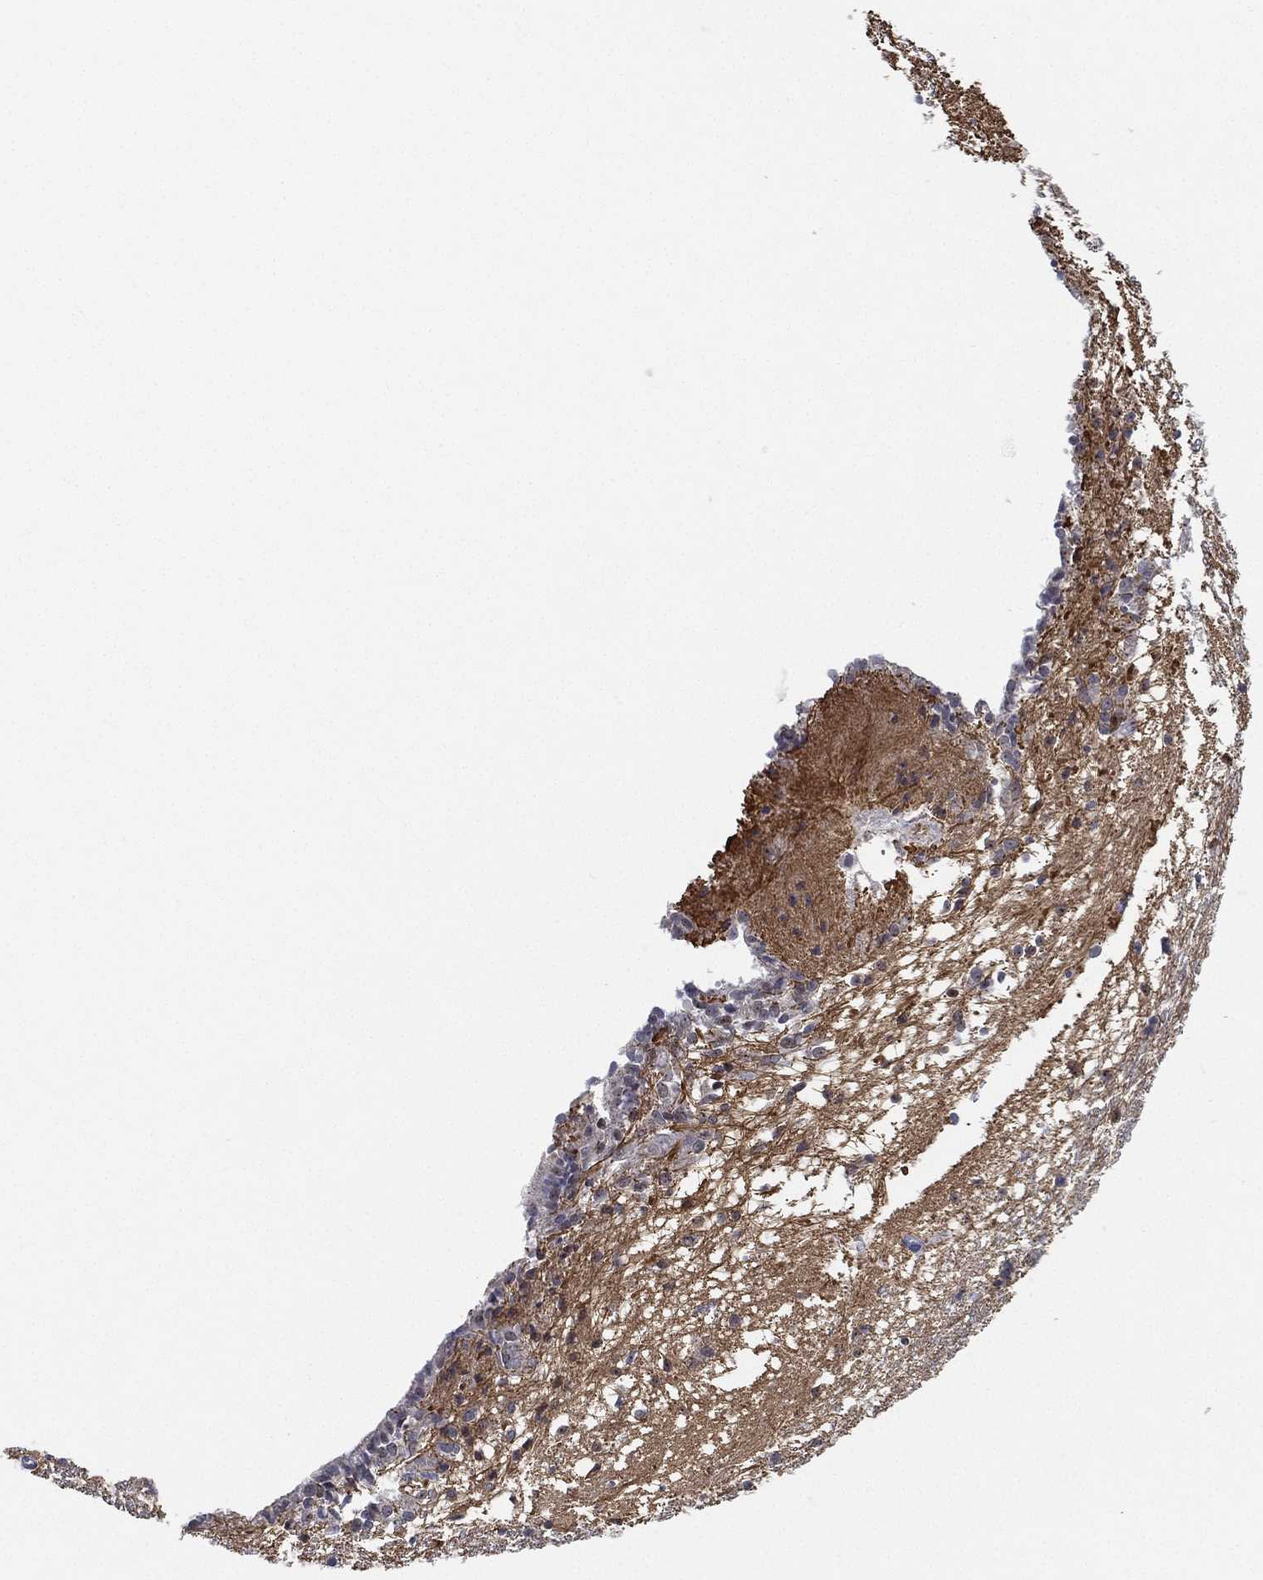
{"staining": {"intensity": "strong", "quantity": "<25%", "location": "cytoplasmic/membranous,nuclear"}, "tissue": "caudate", "cell_type": "Glial cells", "image_type": "normal", "snomed": [{"axis": "morphology", "description": "Normal tissue, NOS"}, {"axis": "topography", "description": "Lateral ventricle wall"}], "caption": "IHC (DAB) staining of benign human caudate displays strong cytoplasmic/membranous,nuclear protein positivity in approximately <25% of glial cells.", "gene": "PPP1R16B", "patient": {"sex": "female", "age": 71}}